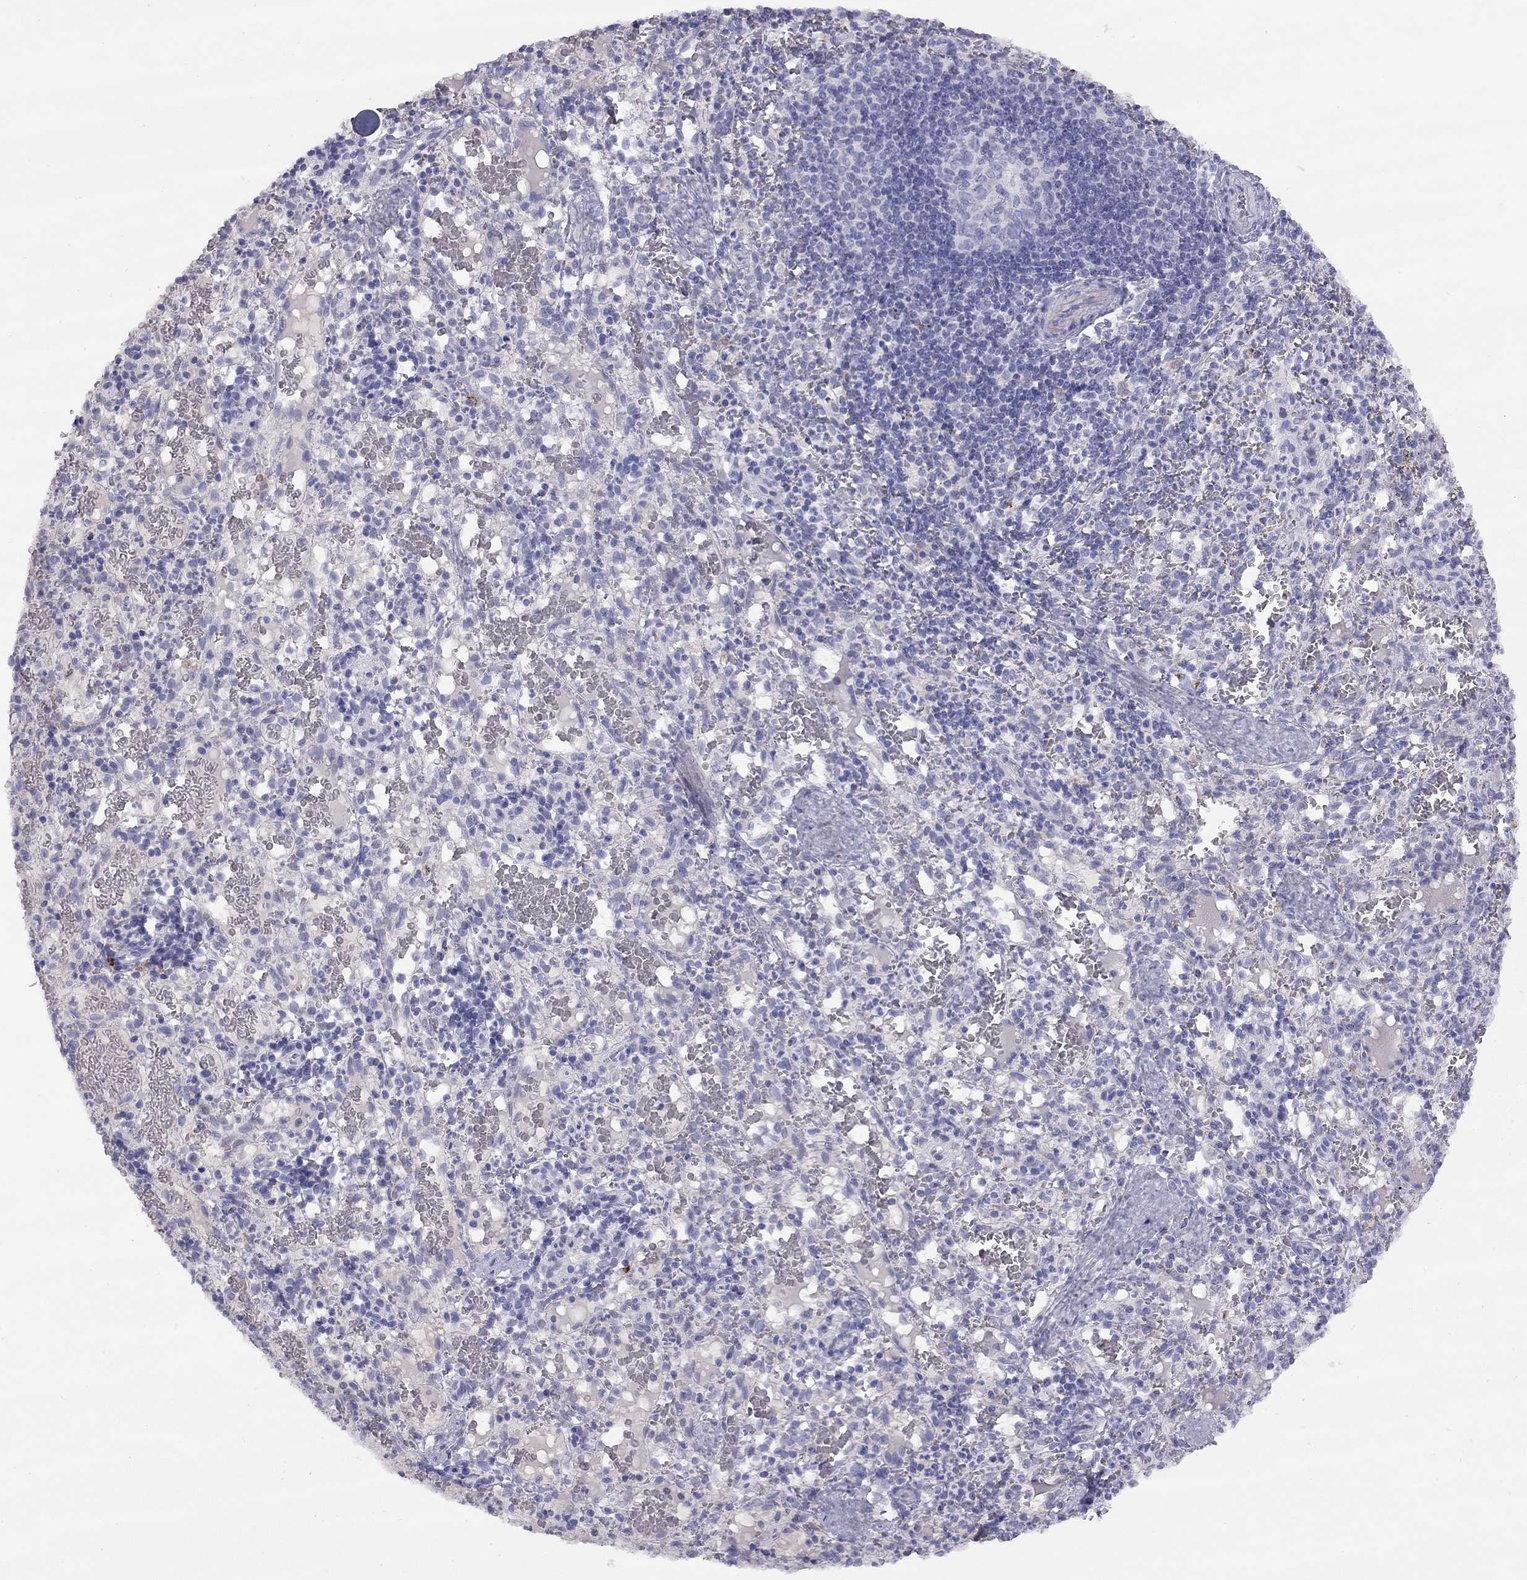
{"staining": {"intensity": "negative", "quantity": "none", "location": "none"}, "tissue": "spleen", "cell_type": "Cells in red pulp", "image_type": "normal", "snomed": [{"axis": "morphology", "description": "Normal tissue, NOS"}, {"axis": "topography", "description": "Spleen"}], "caption": "Cells in red pulp are negative for brown protein staining in unremarkable spleen. (Immunohistochemistry, brightfield microscopy, high magnification).", "gene": "CPNE4", "patient": {"sex": "male", "age": 11}}